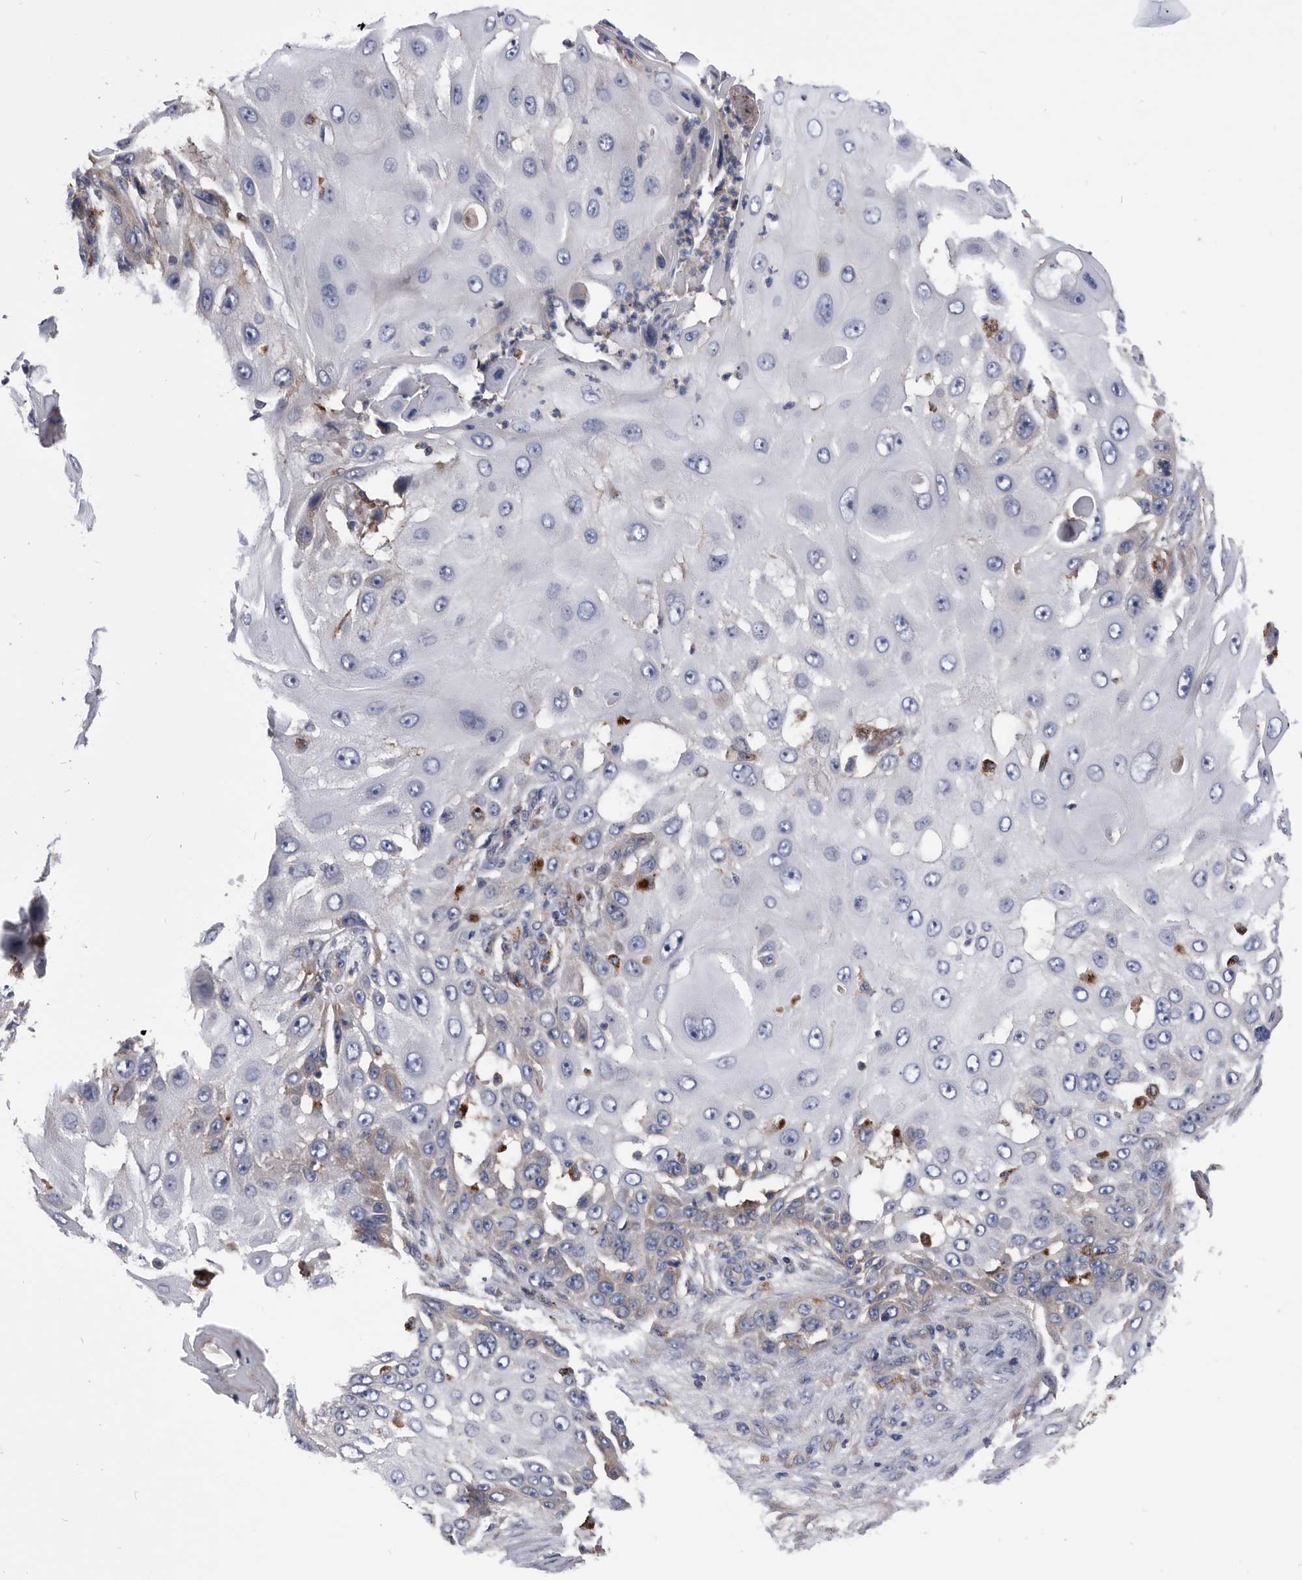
{"staining": {"intensity": "negative", "quantity": "none", "location": "none"}, "tissue": "skin cancer", "cell_type": "Tumor cells", "image_type": "cancer", "snomed": [{"axis": "morphology", "description": "Squamous cell carcinoma, NOS"}, {"axis": "topography", "description": "Skin"}], "caption": "Human skin cancer (squamous cell carcinoma) stained for a protein using IHC displays no staining in tumor cells.", "gene": "BAIAP3", "patient": {"sex": "female", "age": 44}}